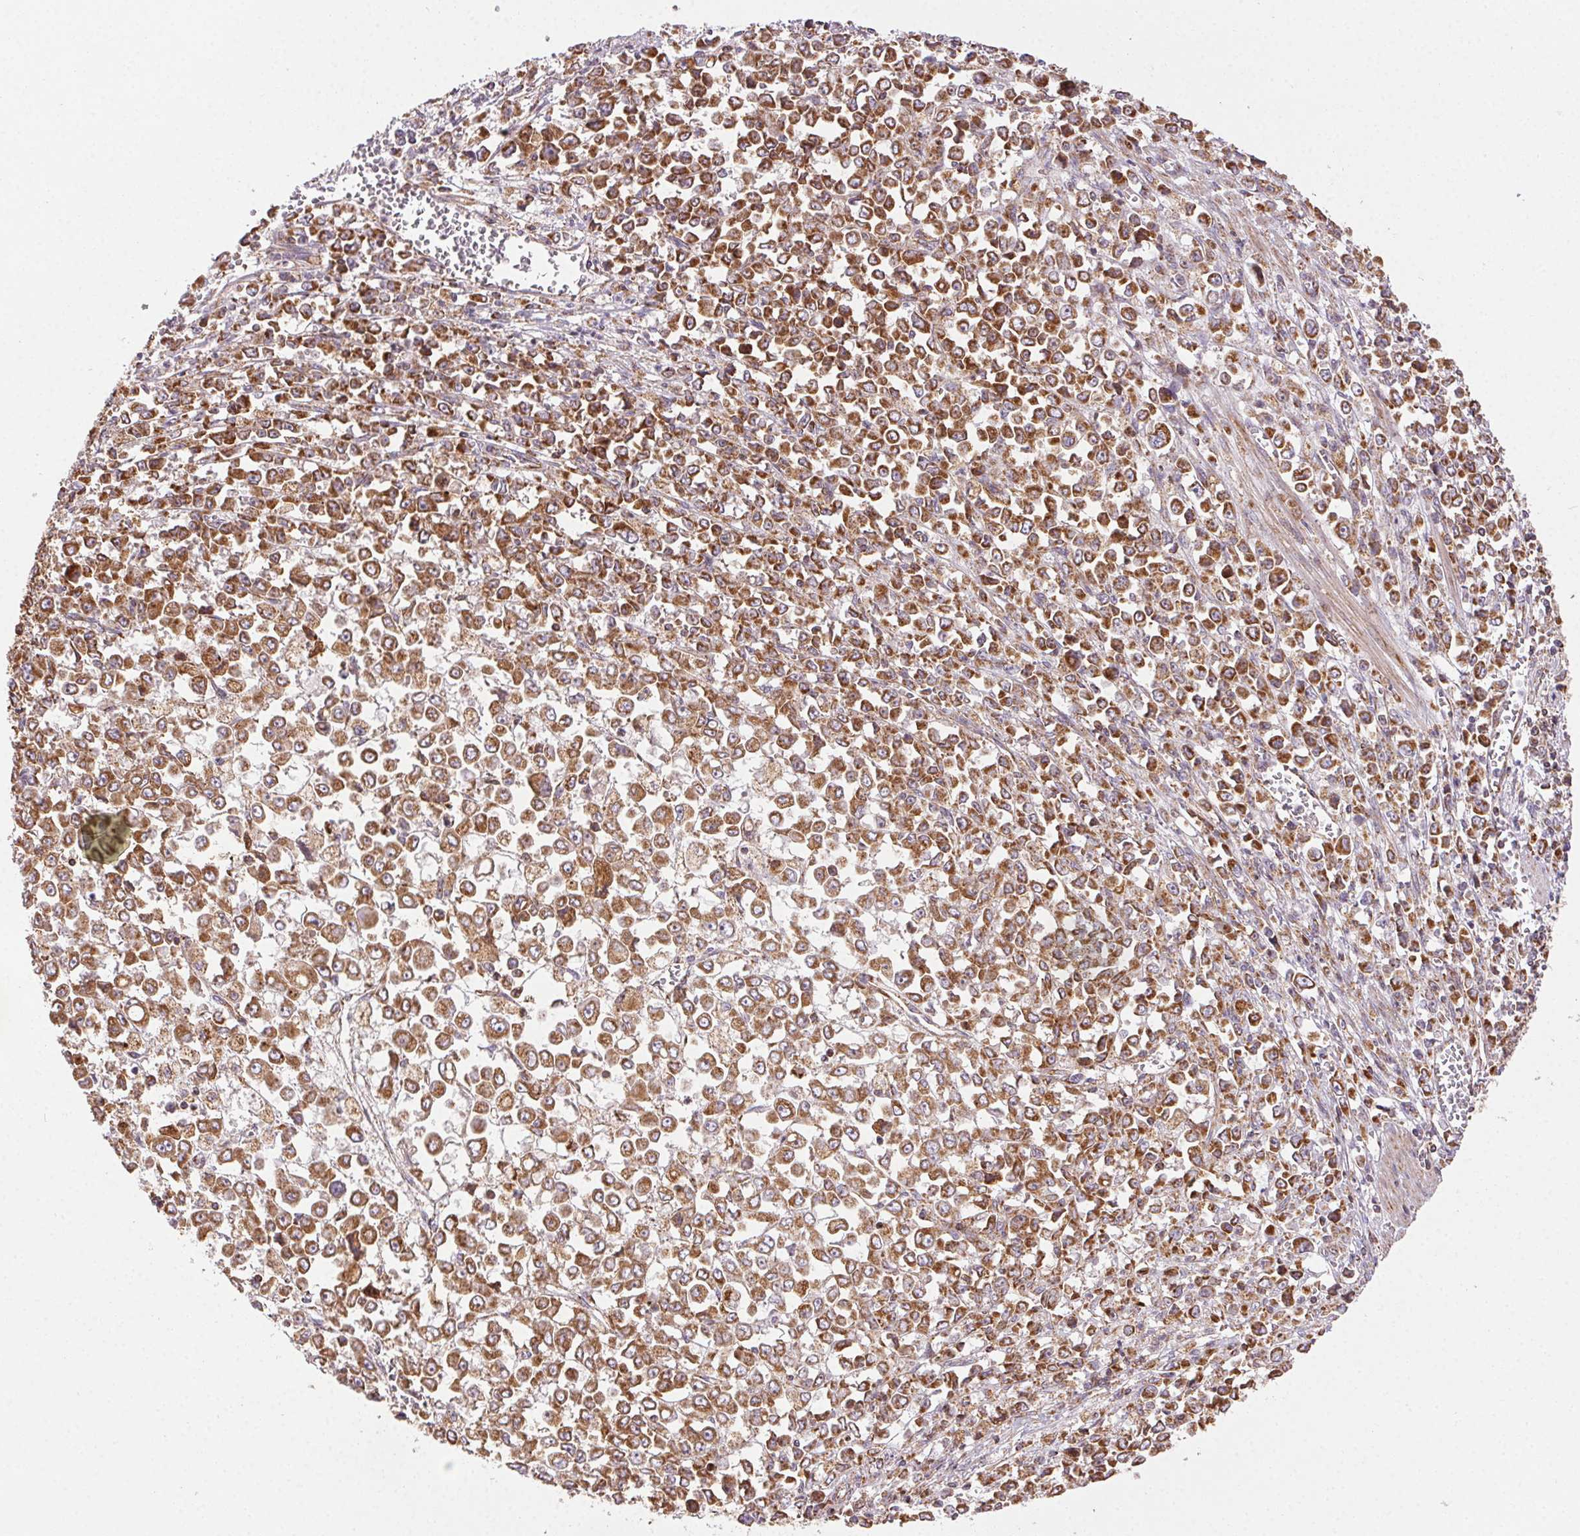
{"staining": {"intensity": "strong", "quantity": ">75%", "location": "cytoplasmic/membranous"}, "tissue": "stomach cancer", "cell_type": "Tumor cells", "image_type": "cancer", "snomed": [{"axis": "morphology", "description": "Adenocarcinoma, NOS"}, {"axis": "topography", "description": "Stomach, upper"}], "caption": "A brown stain highlights strong cytoplasmic/membranous staining of a protein in human stomach cancer (adenocarcinoma) tumor cells. The staining was performed using DAB (3,3'-diaminobenzidine) to visualize the protein expression in brown, while the nuclei were stained in blue with hematoxylin (Magnification: 20x).", "gene": "CLPB", "patient": {"sex": "male", "age": 70}}